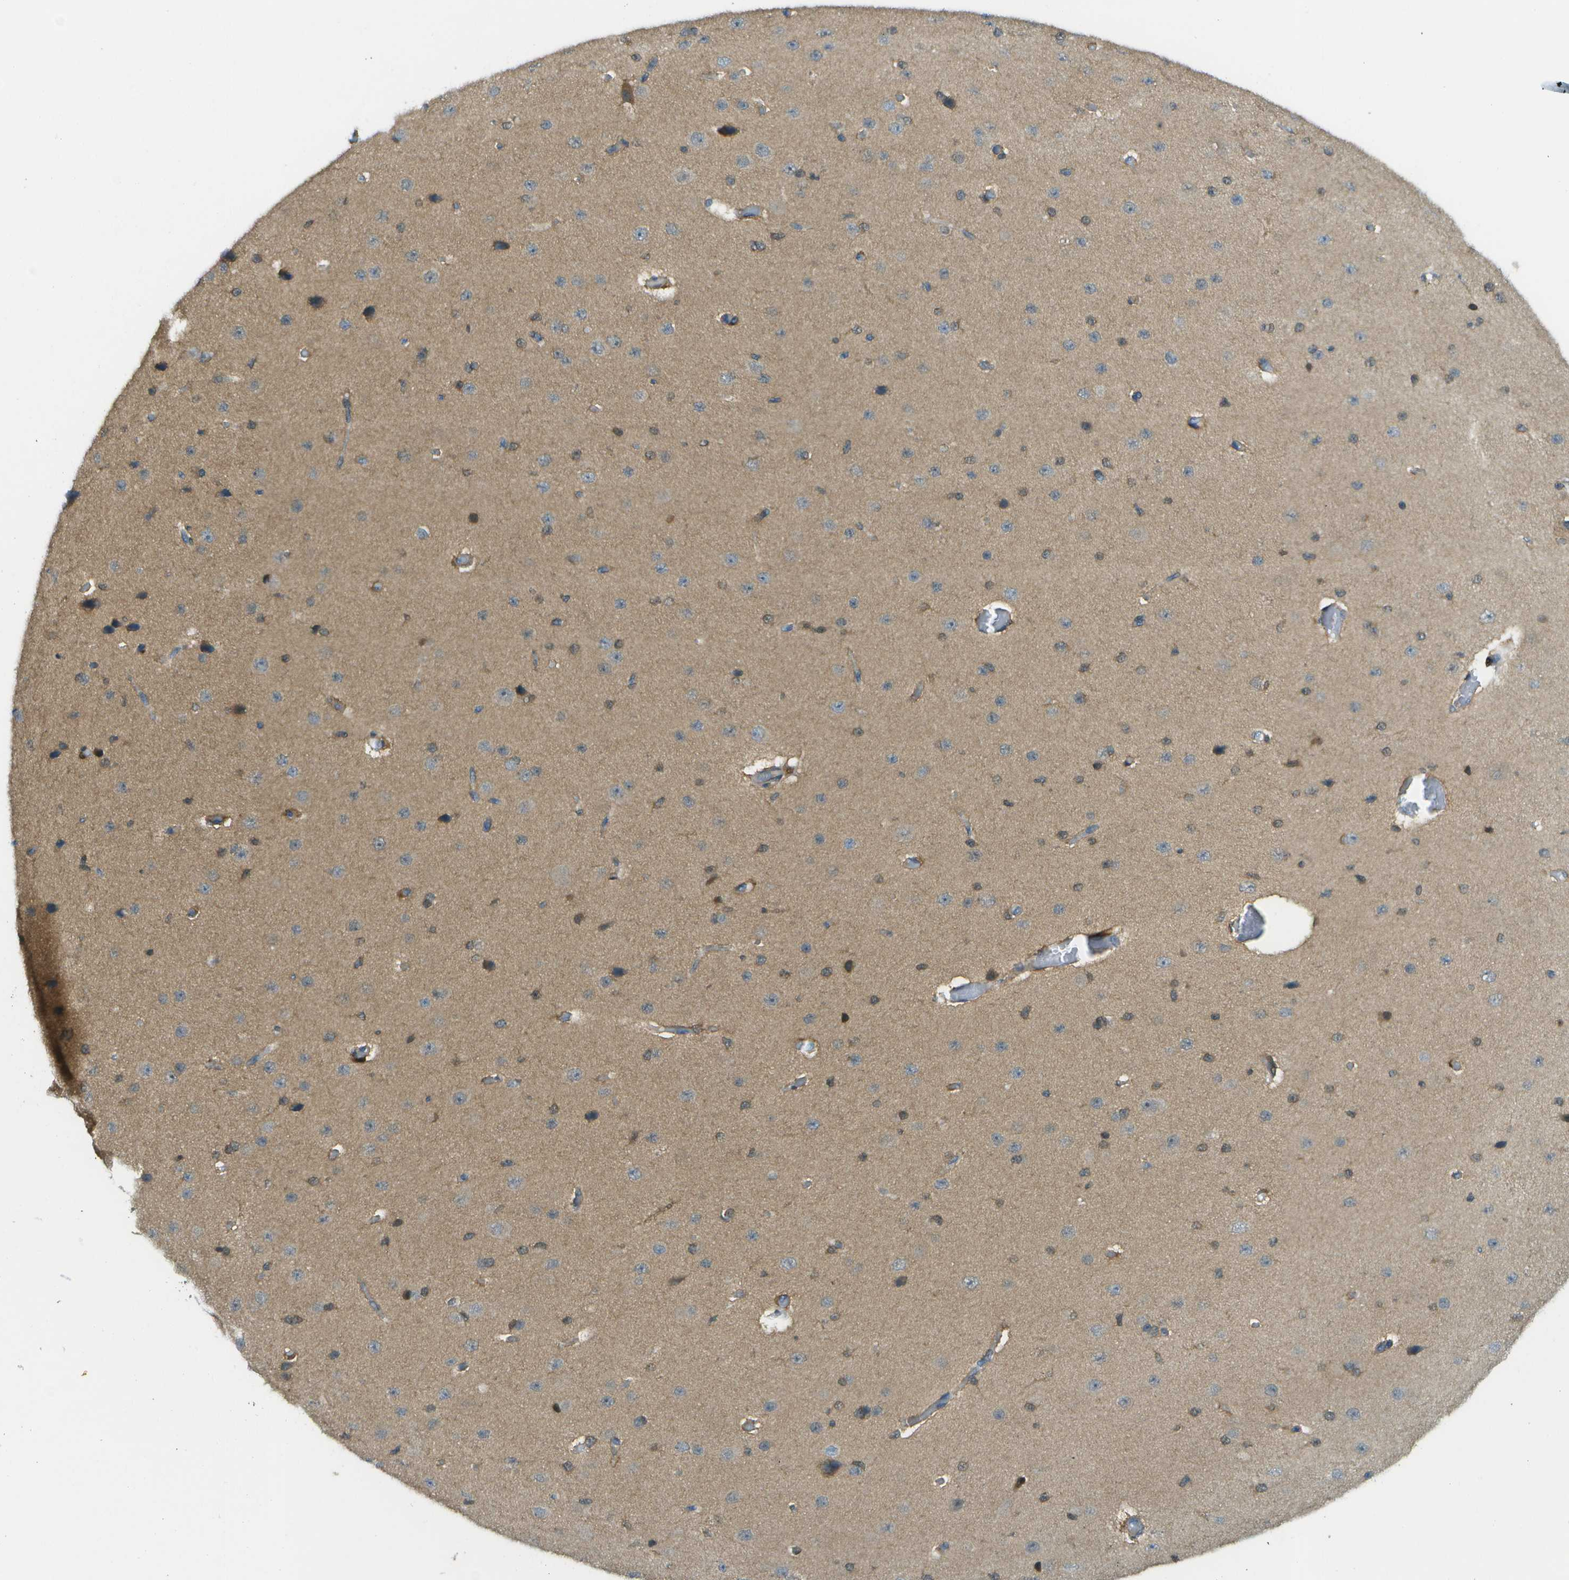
{"staining": {"intensity": "weak", "quantity": ">75%", "location": "cytoplasmic/membranous"}, "tissue": "cerebral cortex", "cell_type": "Endothelial cells", "image_type": "normal", "snomed": [{"axis": "morphology", "description": "Normal tissue, NOS"}, {"axis": "morphology", "description": "Developmental malformation"}, {"axis": "topography", "description": "Cerebral cortex"}], "caption": "Weak cytoplasmic/membranous expression for a protein is seen in approximately >75% of endothelial cells of benign cerebral cortex using immunohistochemistry (IHC).", "gene": "CDH23", "patient": {"sex": "female", "age": 30}}